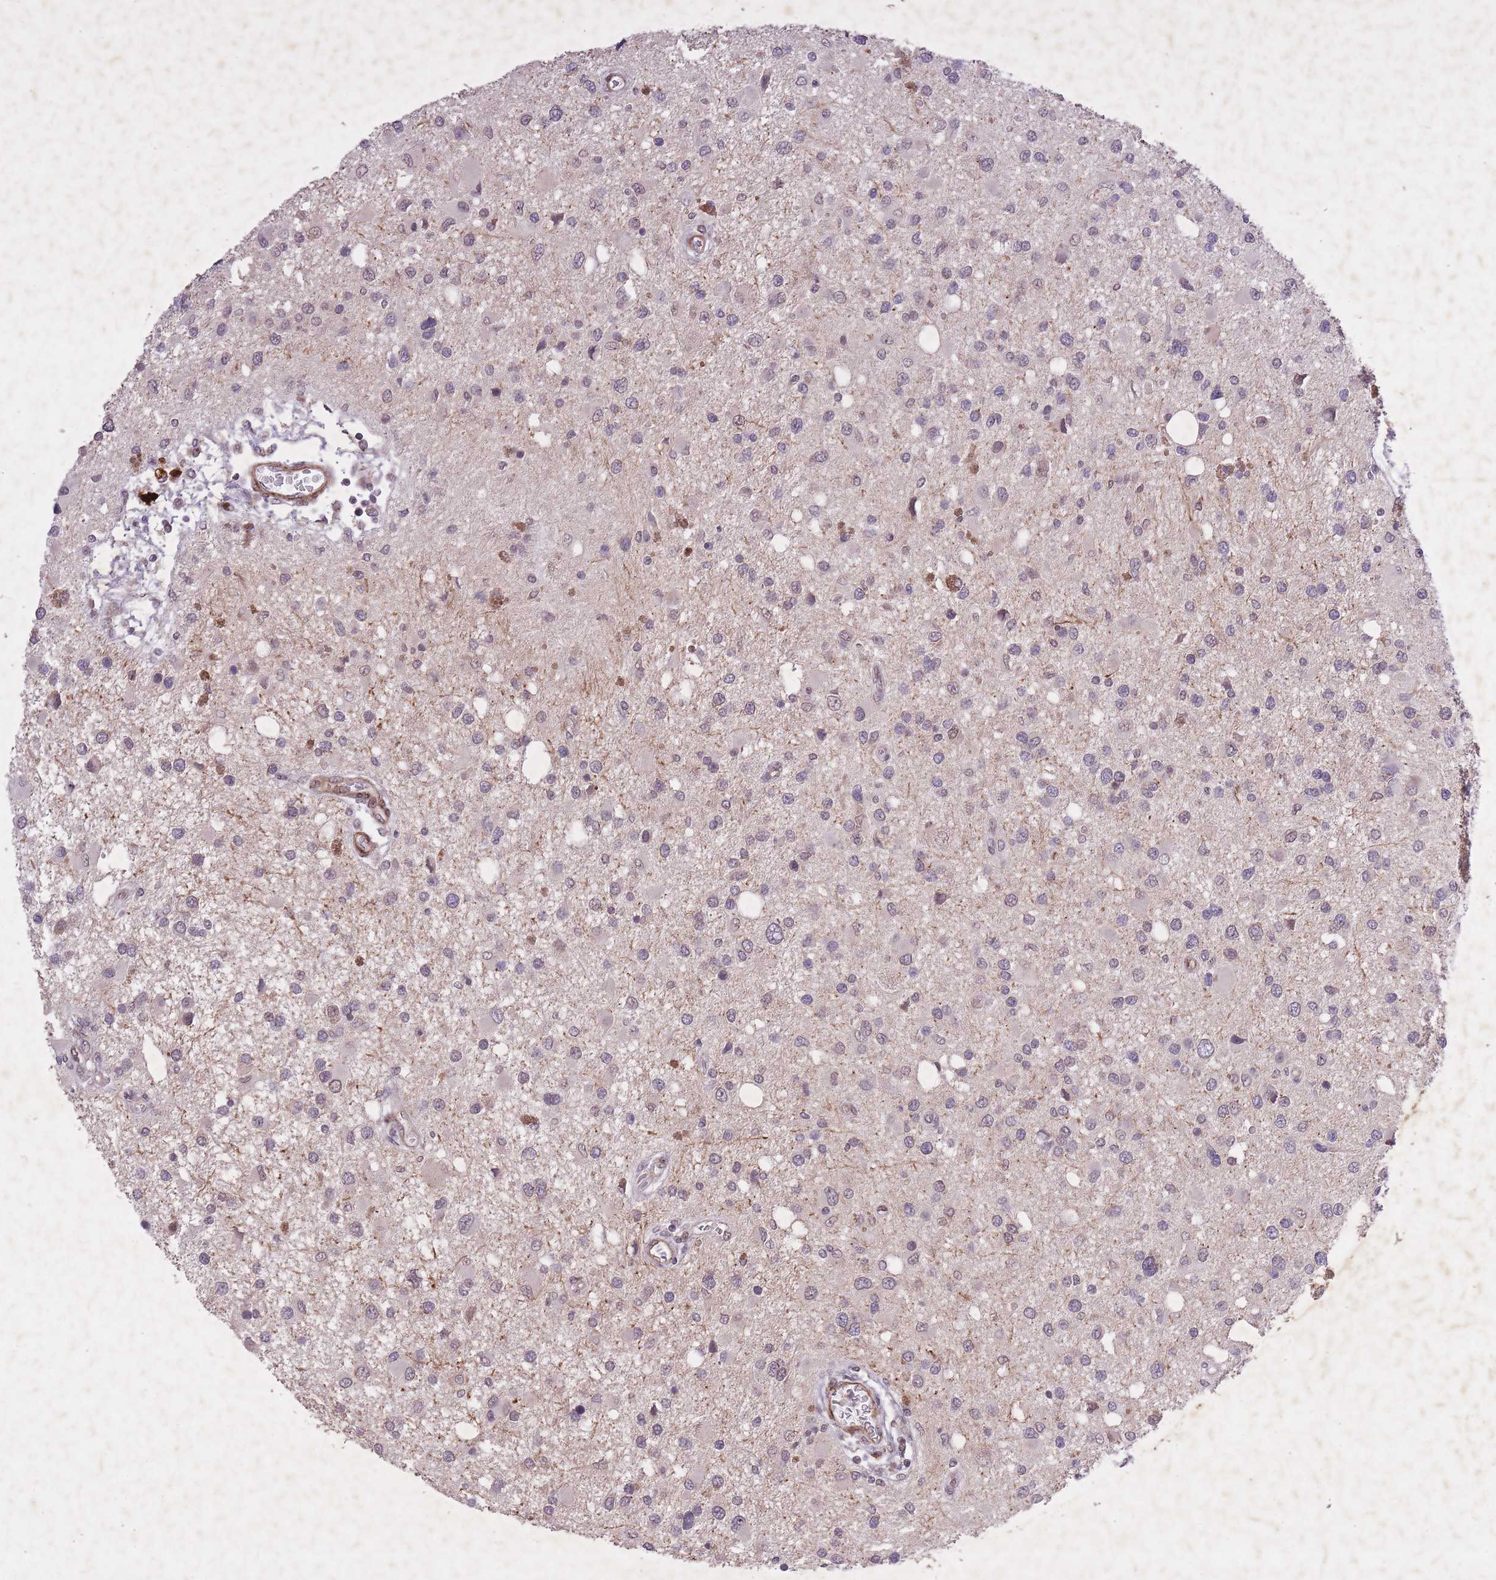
{"staining": {"intensity": "negative", "quantity": "none", "location": "none"}, "tissue": "glioma", "cell_type": "Tumor cells", "image_type": "cancer", "snomed": [{"axis": "morphology", "description": "Glioma, malignant, High grade"}, {"axis": "topography", "description": "Brain"}], "caption": "Immunohistochemical staining of malignant high-grade glioma reveals no significant staining in tumor cells.", "gene": "CBX6", "patient": {"sex": "male", "age": 53}}